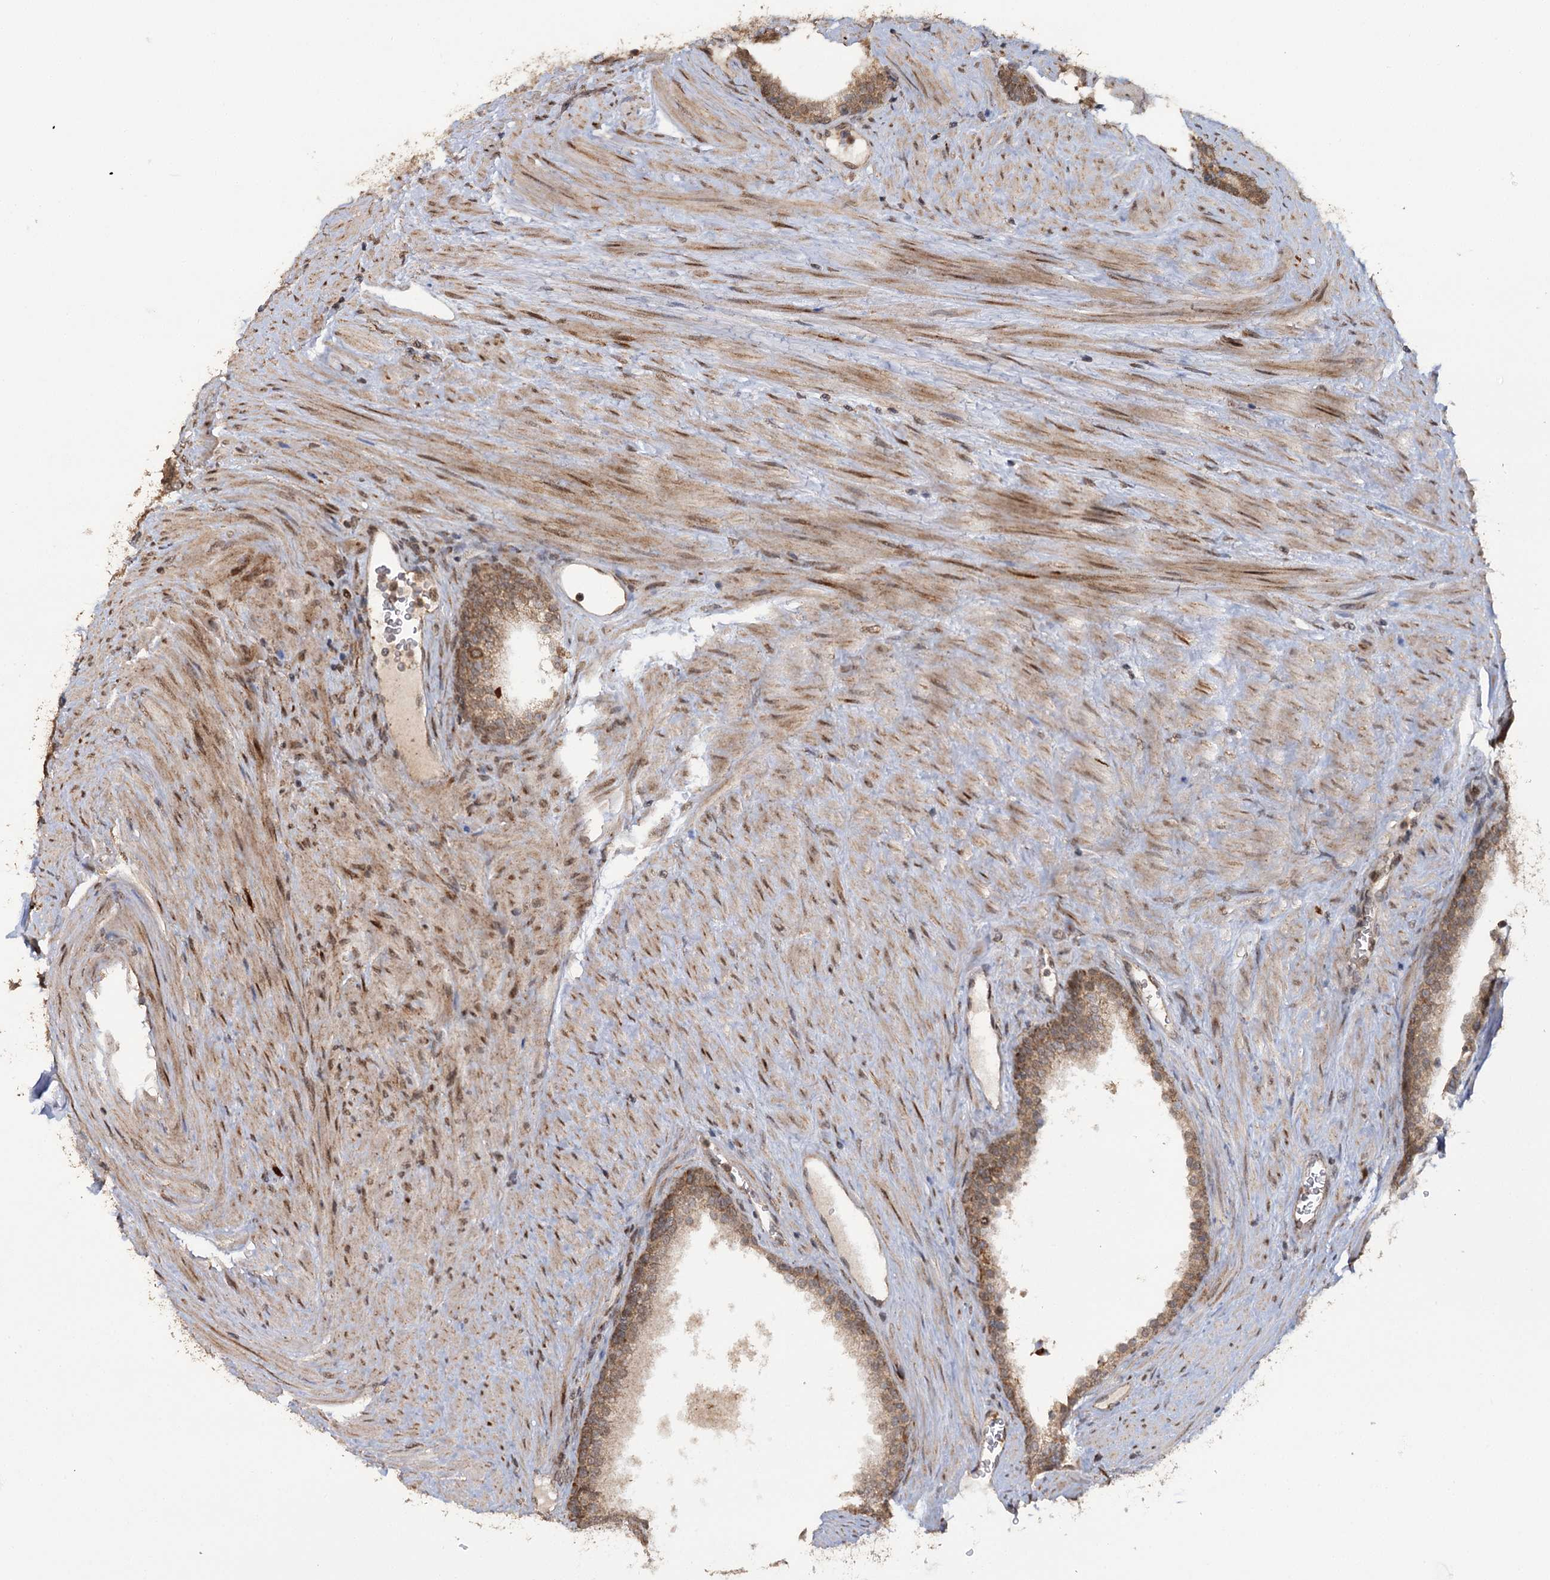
{"staining": {"intensity": "moderate", "quantity": ">75%", "location": "cytoplasmic/membranous"}, "tissue": "prostate", "cell_type": "Glandular cells", "image_type": "normal", "snomed": [{"axis": "morphology", "description": "Normal tissue, NOS"}, {"axis": "topography", "description": "Prostate"}], "caption": "Approximately >75% of glandular cells in normal prostate demonstrate moderate cytoplasmic/membranous protein staining as visualized by brown immunohistochemical staining.", "gene": "ZNRF3", "patient": {"sex": "male", "age": 76}}